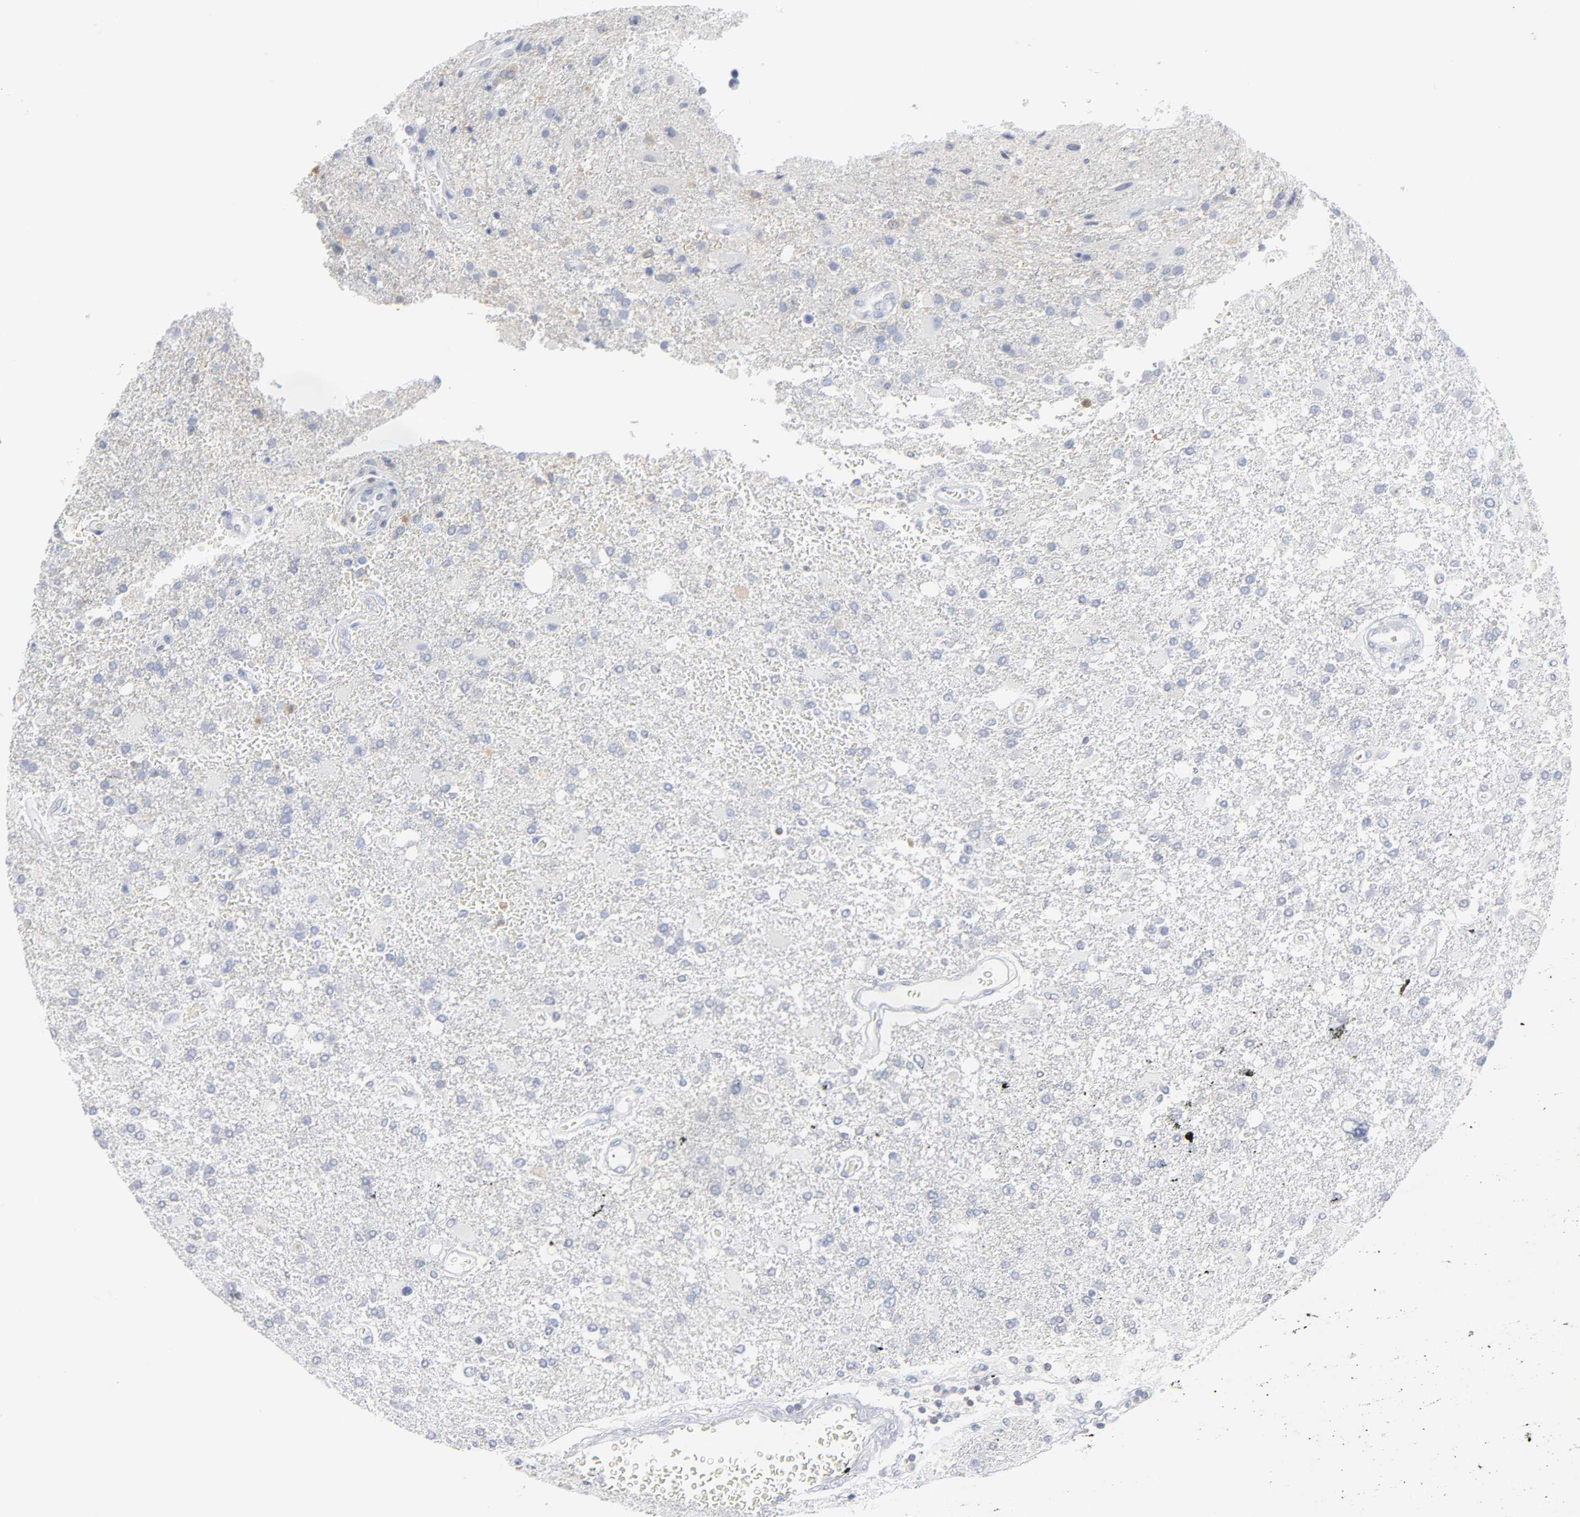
{"staining": {"intensity": "negative", "quantity": "none", "location": "none"}, "tissue": "glioma", "cell_type": "Tumor cells", "image_type": "cancer", "snomed": [{"axis": "morphology", "description": "Glioma, malignant, High grade"}, {"axis": "topography", "description": "Cerebral cortex"}], "caption": "Tumor cells show no significant expression in glioma.", "gene": "PTK2B", "patient": {"sex": "male", "age": 79}}